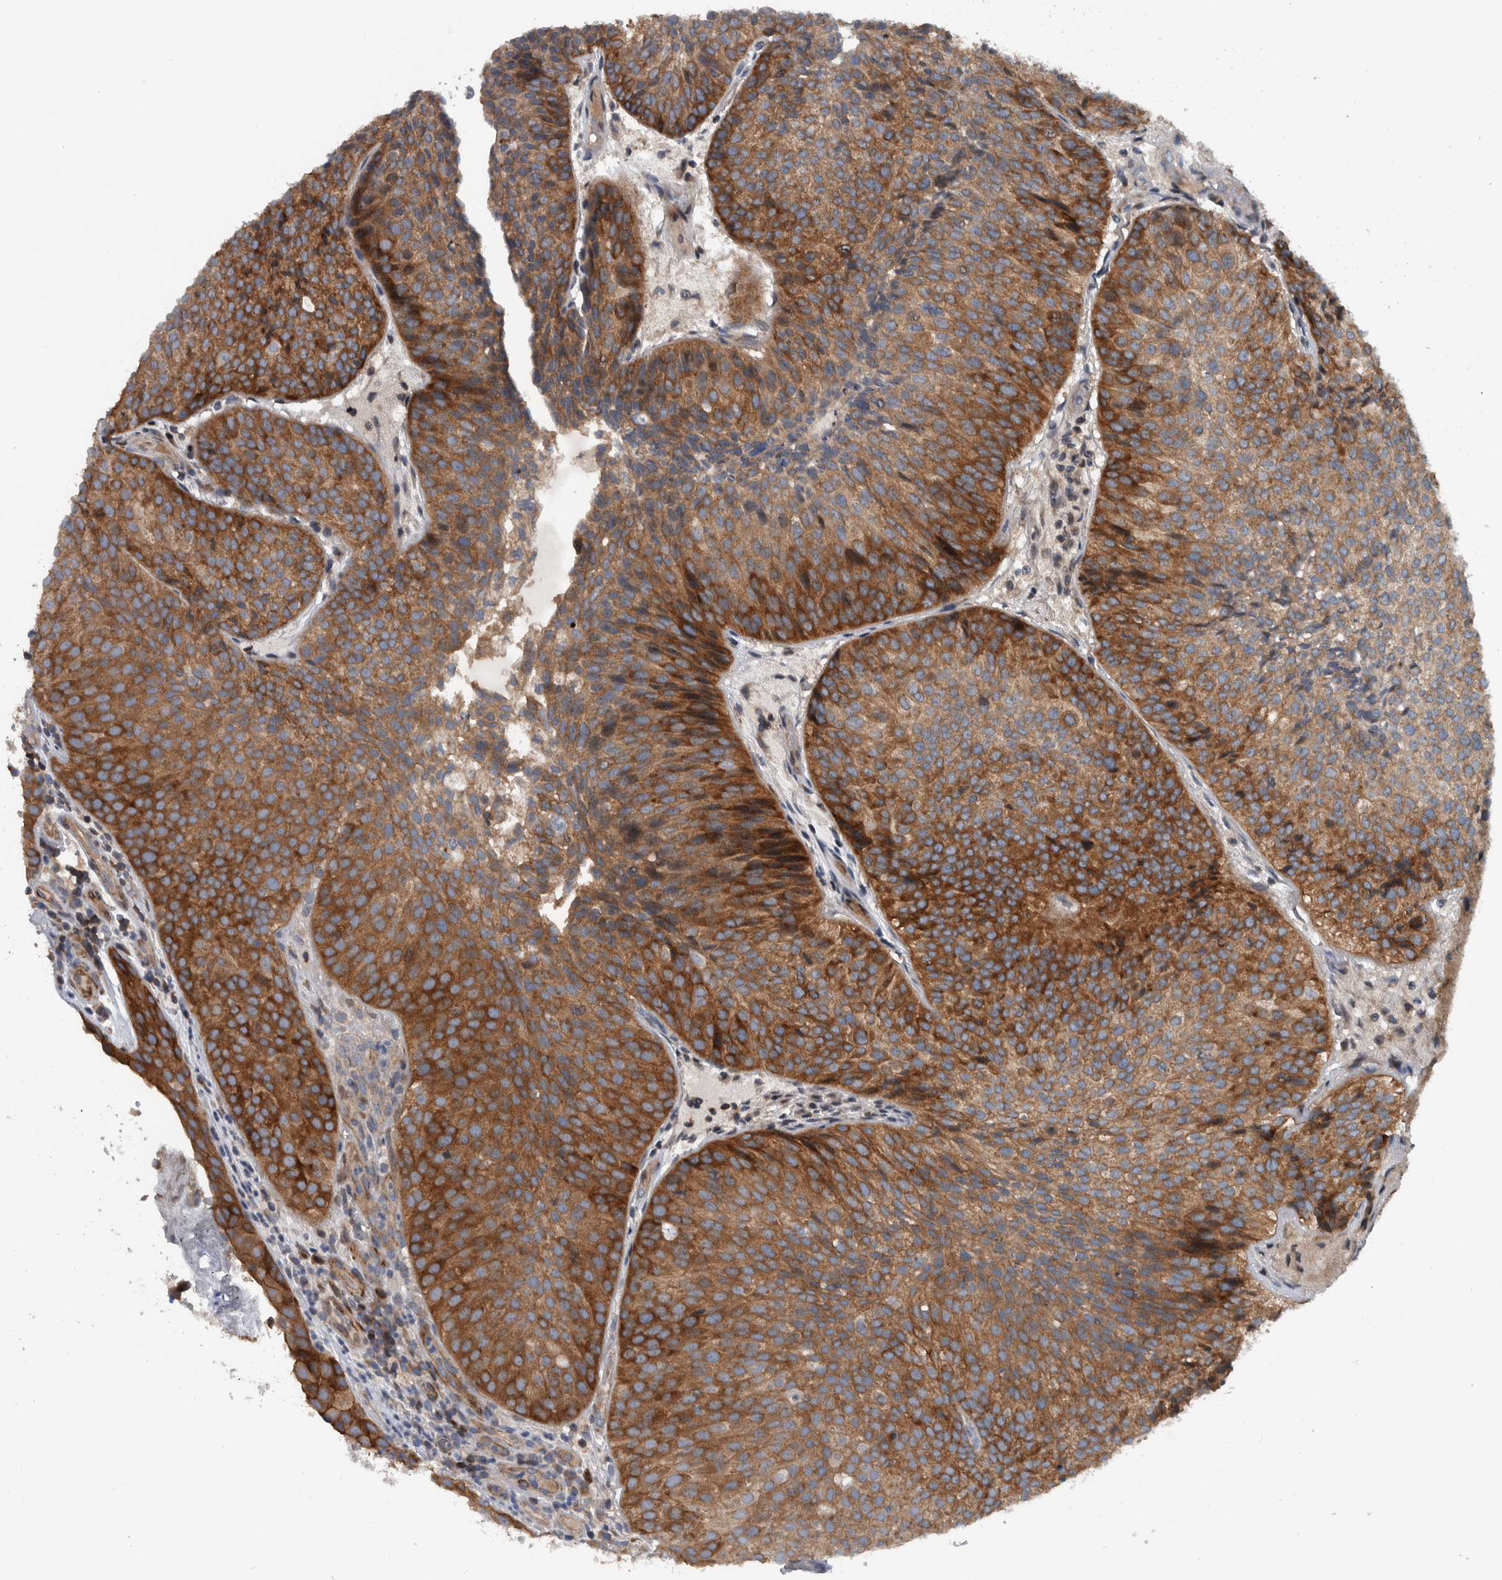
{"staining": {"intensity": "strong", "quantity": ">75%", "location": "cytoplasmic/membranous"}, "tissue": "urothelial cancer", "cell_type": "Tumor cells", "image_type": "cancer", "snomed": [{"axis": "morphology", "description": "Urothelial carcinoma, Low grade"}, {"axis": "topography", "description": "Urinary bladder"}], "caption": "A histopathology image showing strong cytoplasmic/membranous expression in approximately >75% of tumor cells in urothelial cancer, as visualized by brown immunohistochemical staining.", "gene": "BAIAP2L1", "patient": {"sex": "male", "age": 86}}